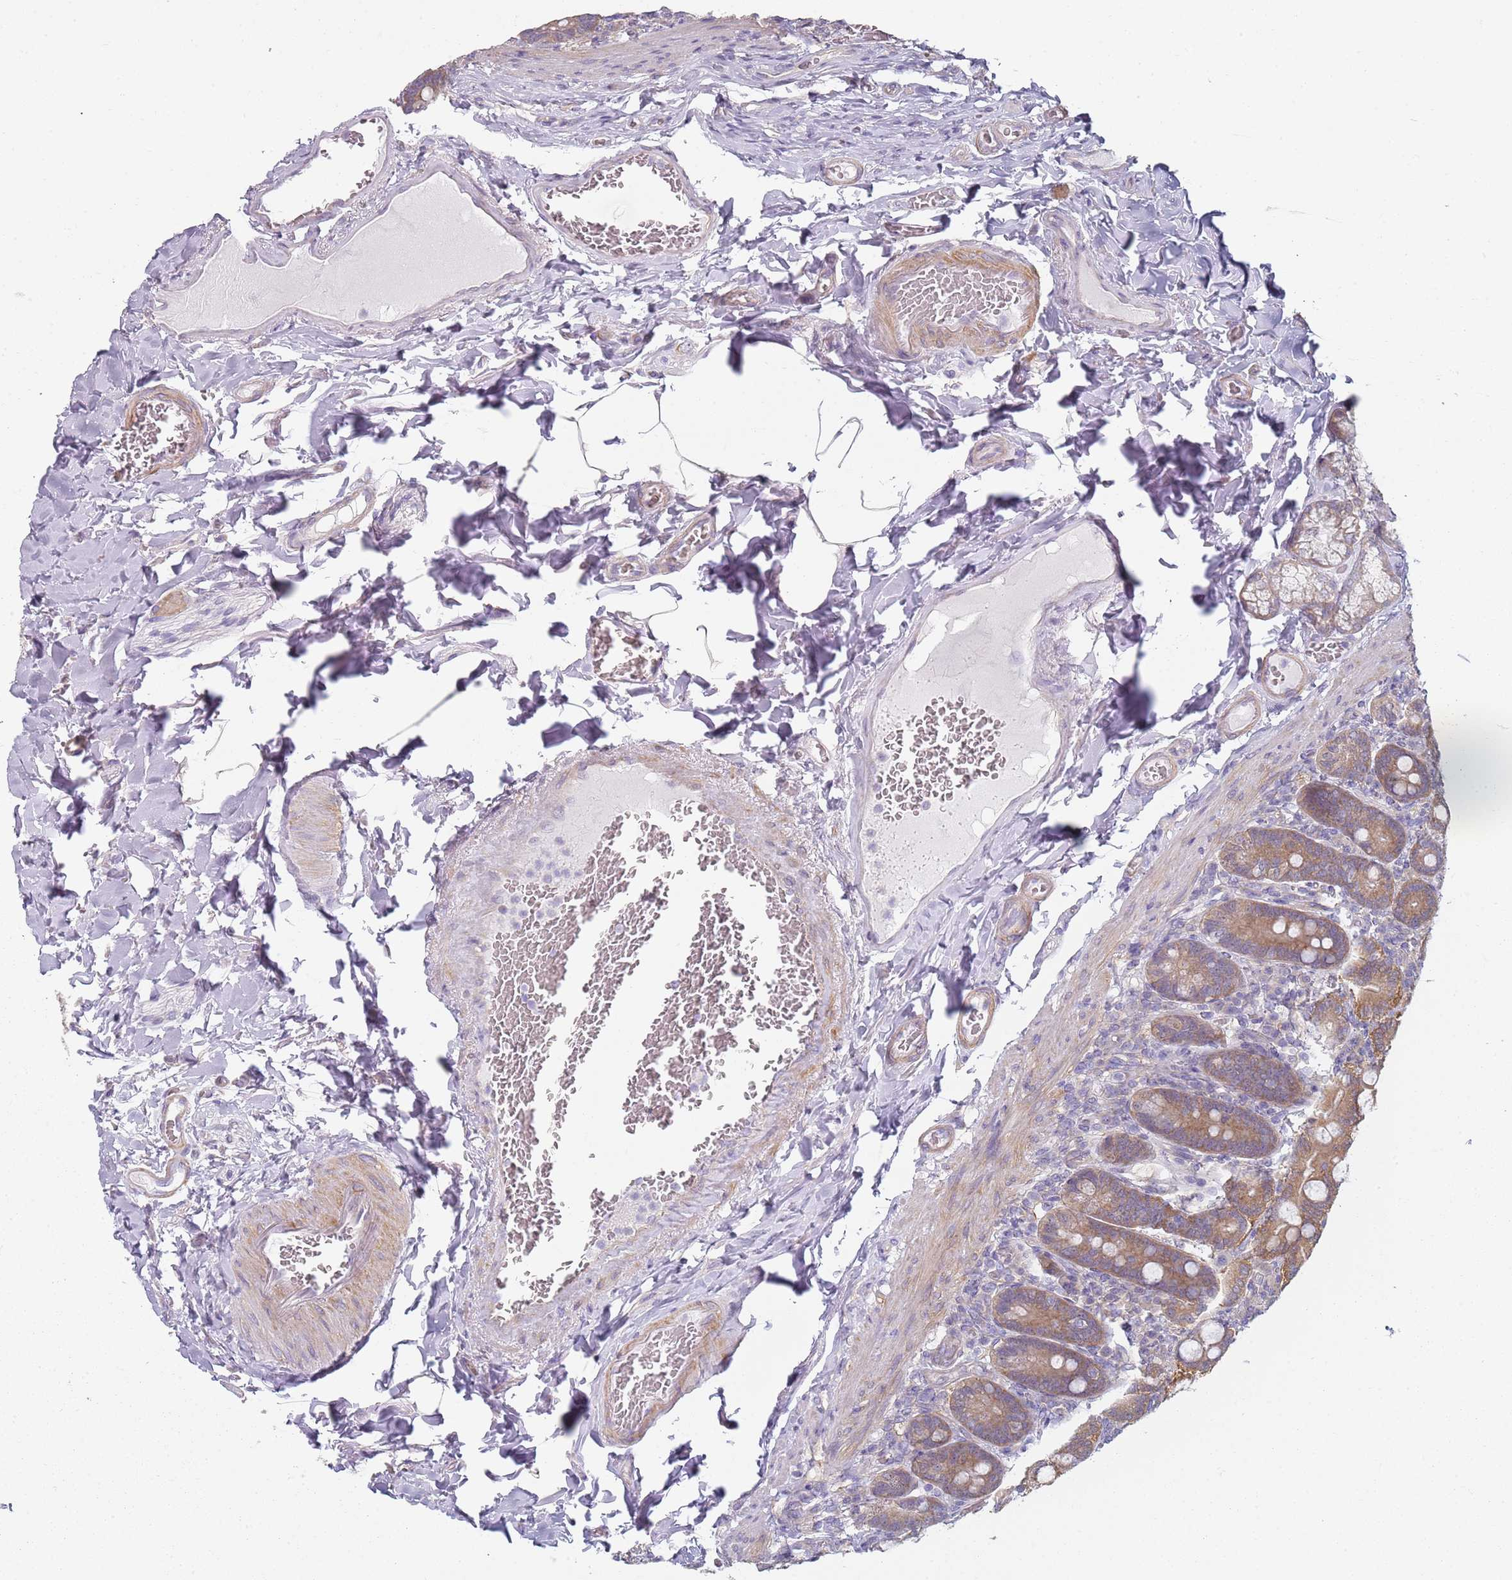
{"staining": {"intensity": "moderate", "quantity": ">75%", "location": "cytoplasmic/membranous"}, "tissue": "duodenum", "cell_type": "Glandular cells", "image_type": "normal", "snomed": [{"axis": "morphology", "description": "Normal tissue, NOS"}, {"axis": "topography", "description": "Duodenum"}], "caption": "An image of duodenum stained for a protein exhibits moderate cytoplasmic/membranous brown staining in glandular cells.", "gene": "SLC26A6", "patient": {"sex": "female", "age": 62}}